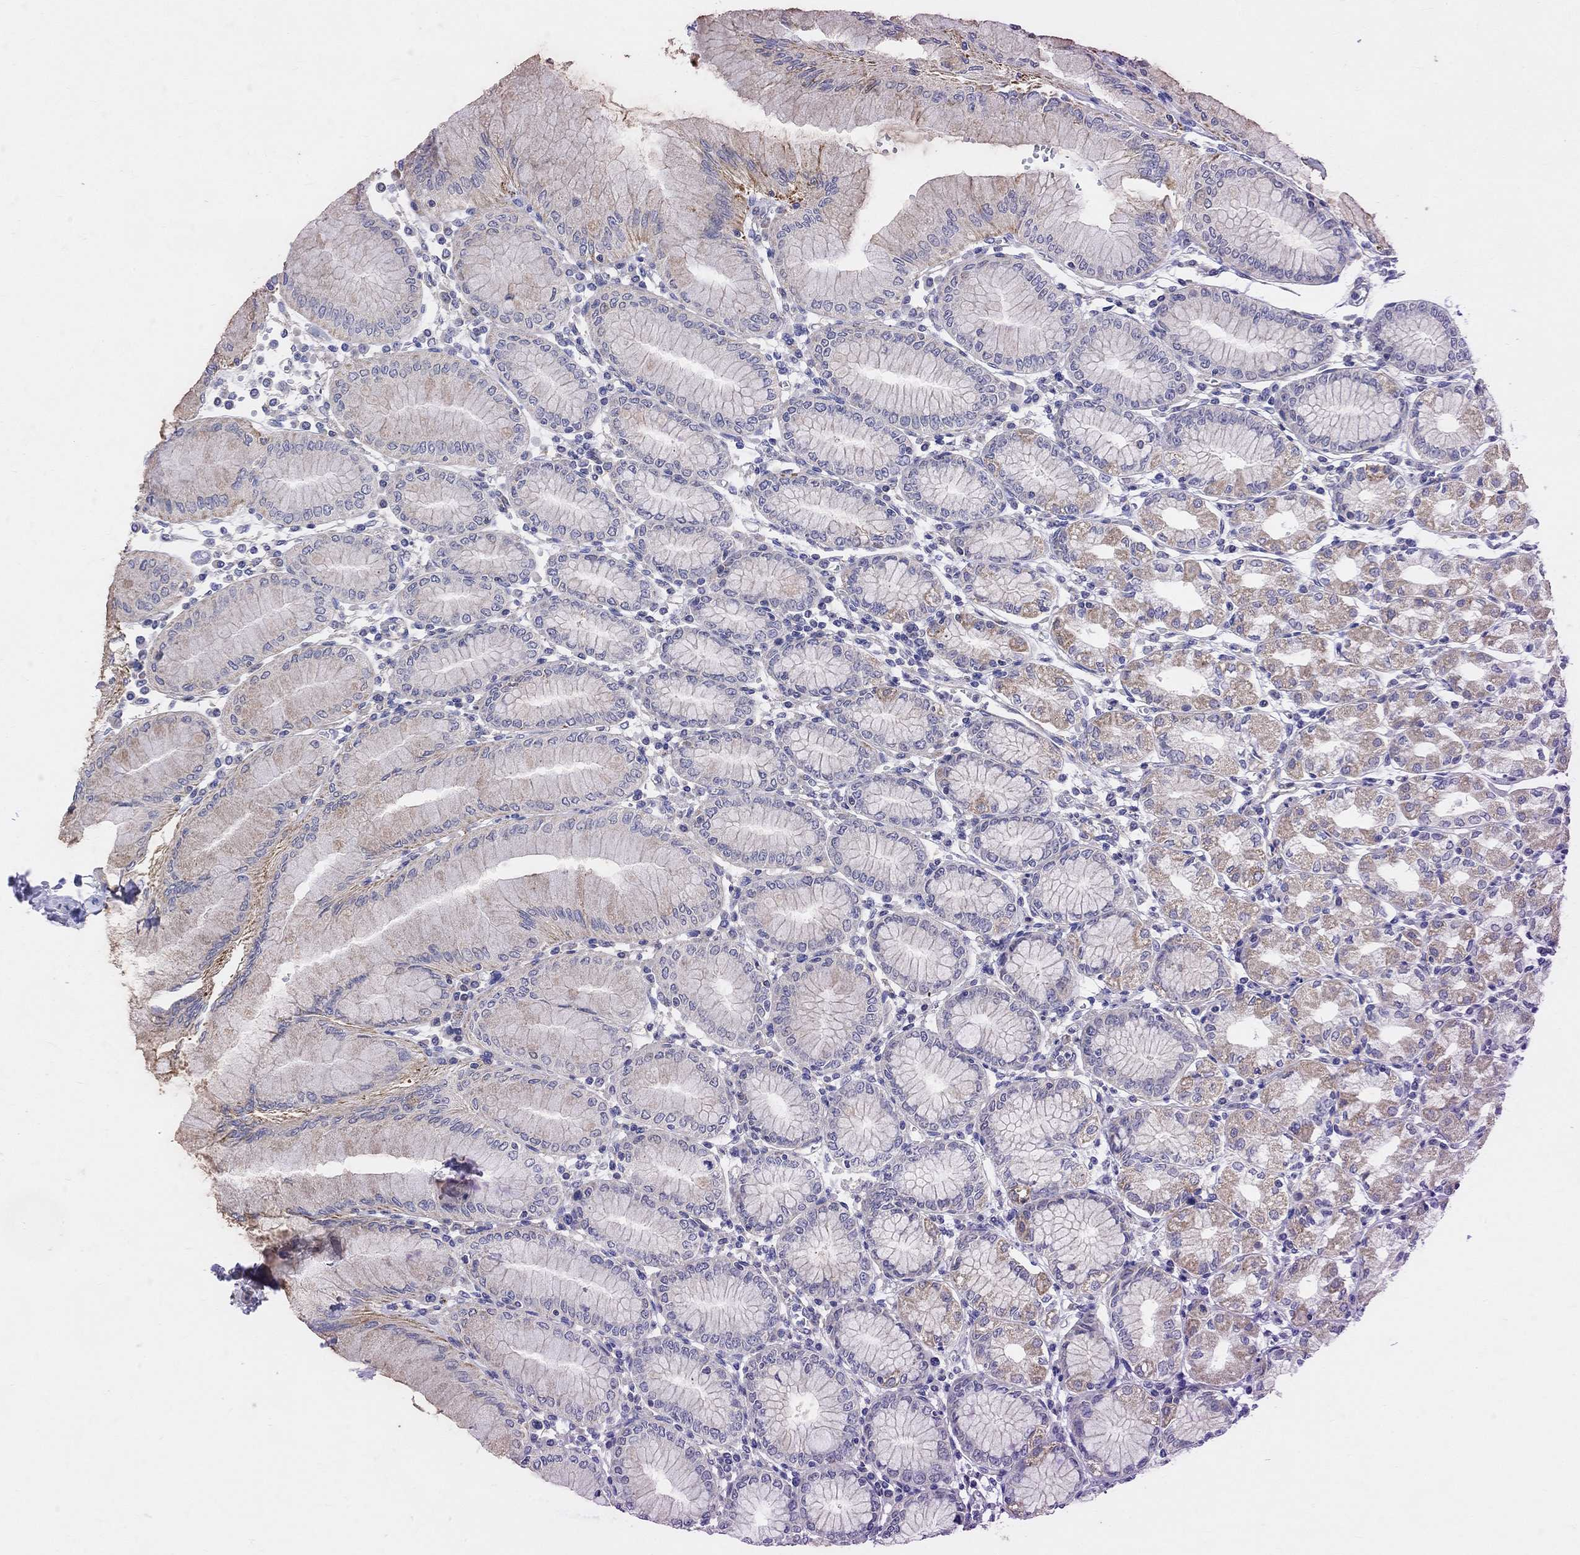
{"staining": {"intensity": "moderate", "quantity": "<25%", "location": "cytoplasmic/membranous"}, "tissue": "stomach", "cell_type": "Glandular cells", "image_type": "normal", "snomed": [{"axis": "morphology", "description": "Normal tissue, NOS"}, {"axis": "topography", "description": "Skeletal muscle"}, {"axis": "topography", "description": "Stomach"}], "caption": "Immunohistochemistry (IHC) (DAB) staining of normal human stomach reveals moderate cytoplasmic/membranous protein expression in about <25% of glandular cells. (Brightfield microscopy of DAB IHC at high magnification).", "gene": "HCRTR1", "patient": {"sex": "female", "age": 57}}